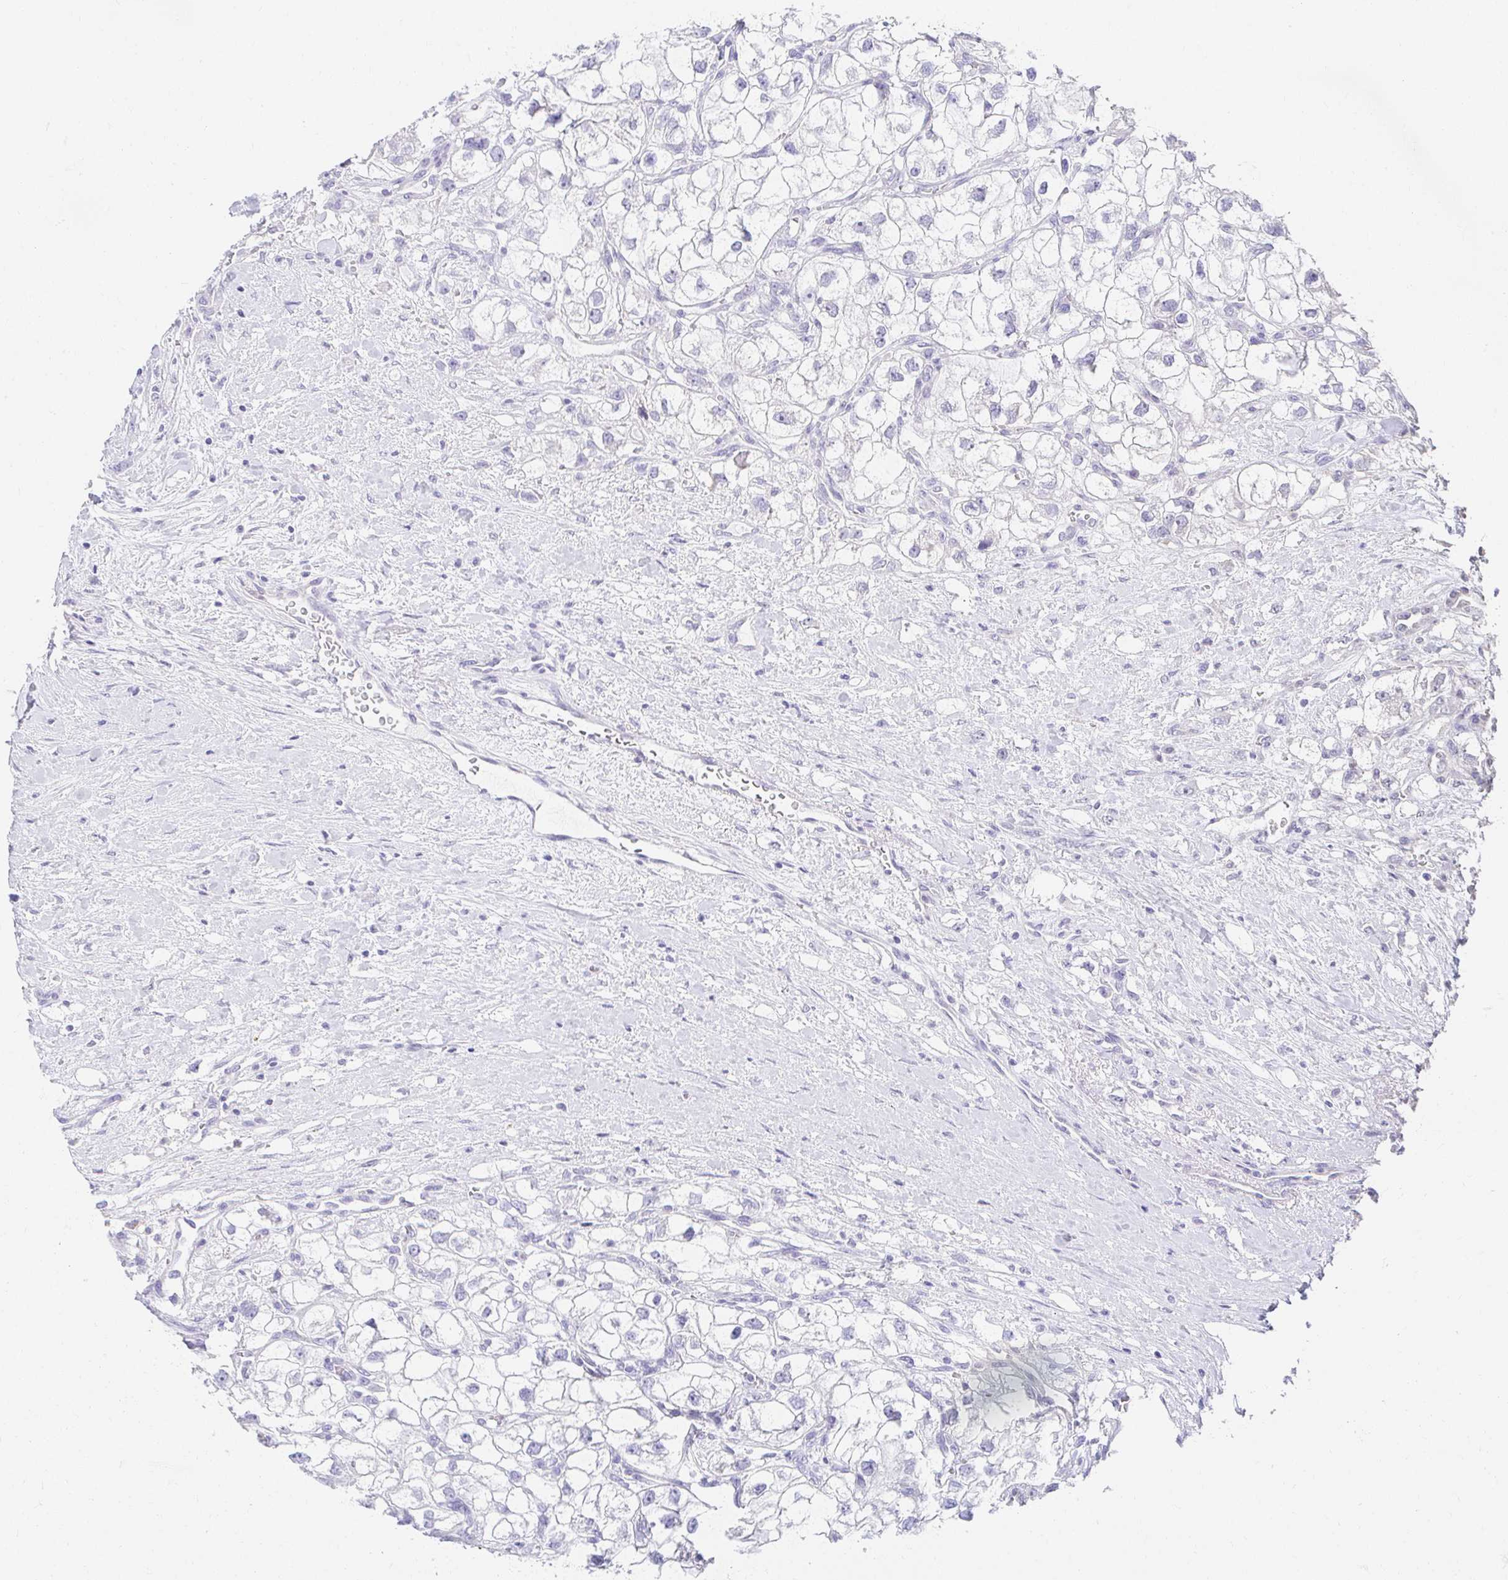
{"staining": {"intensity": "negative", "quantity": "none", "location": "none"}, "tissue": "renal cancer", "cell_type": "Tumor cells", "image_type": "cancer", "snomed": [{"axis": "morphology", "description": "Adenocarcinoma, NOS"}, {"axis": "topography", "description": "Kidney"}], "caption": "DAB immunohistochemical staining of human adenocarcinoma (renal) exhibits no significant expression in tumor cells. (DAB (3,3'-diaminobenzidine) immunohistochemistry (IHC), high magnification).", "gene": "VGLL1", "patient": {"sex": "male", "age": 59}}